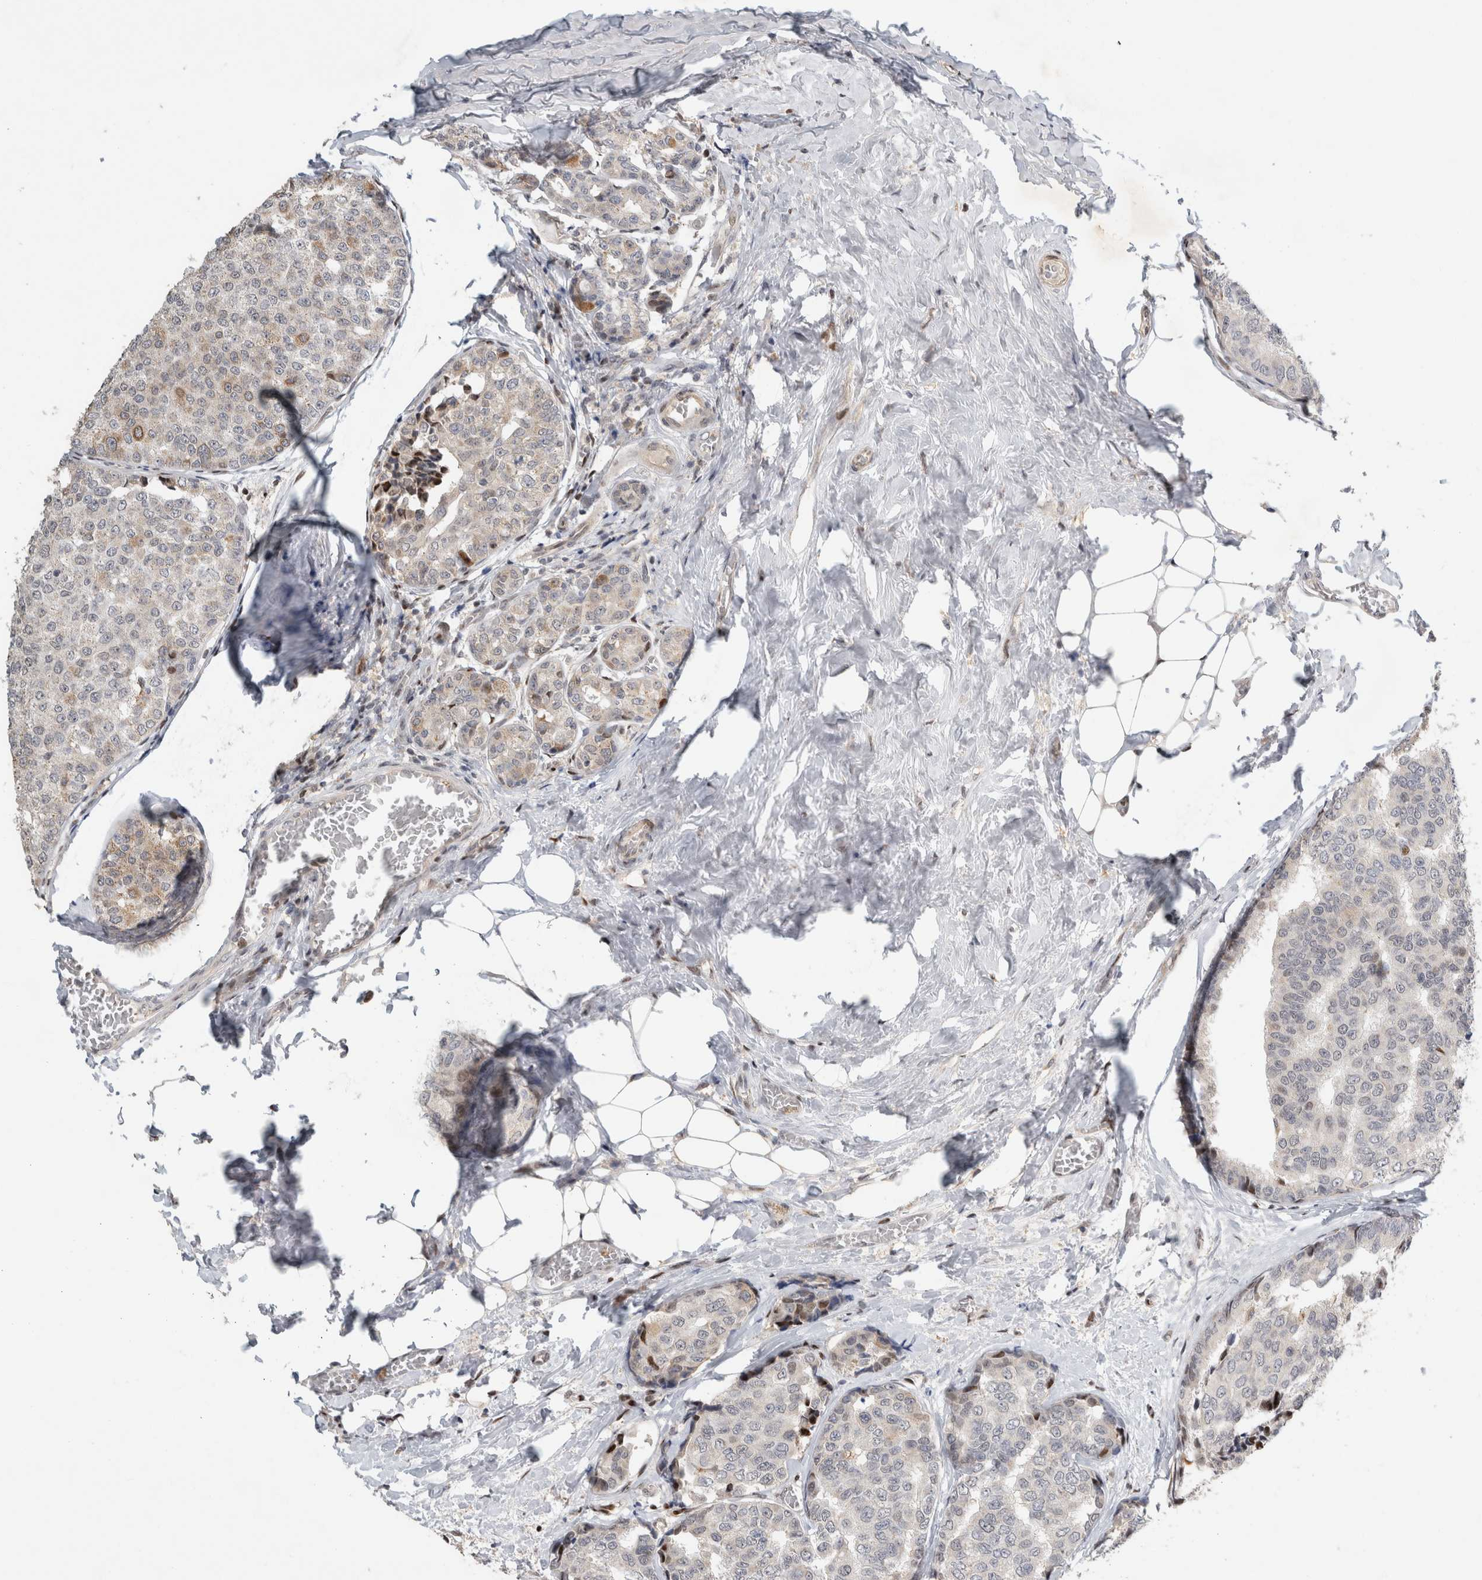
{"staining": {"intensity": "negative", "quantity": "none", "location": "none"}, "tissue": "breast cancer", "cell_type": "Tumor cells", "image_type": "cancer", "snomed": [{"axis": "morphology", "description": "Normal tissue, NOS"}, {"axis": "morphology", "description": "Duct carcinoma"}, {"axis": "topography", "description": "Breast"}], "caption": "DAB (3,3'-diaminobenzidine) immunohistochemical staining of breast cancer (invasive ductal carcinoma) reveals no significant expression in tumor cells. The staining is performed using DAB (3,3'-diaminobenzidine) brown chromogen with nuclei counter-stained in using hematoxylin.", "gene": "C8orf58", "patient": {"sex": "female", "age": 43}}